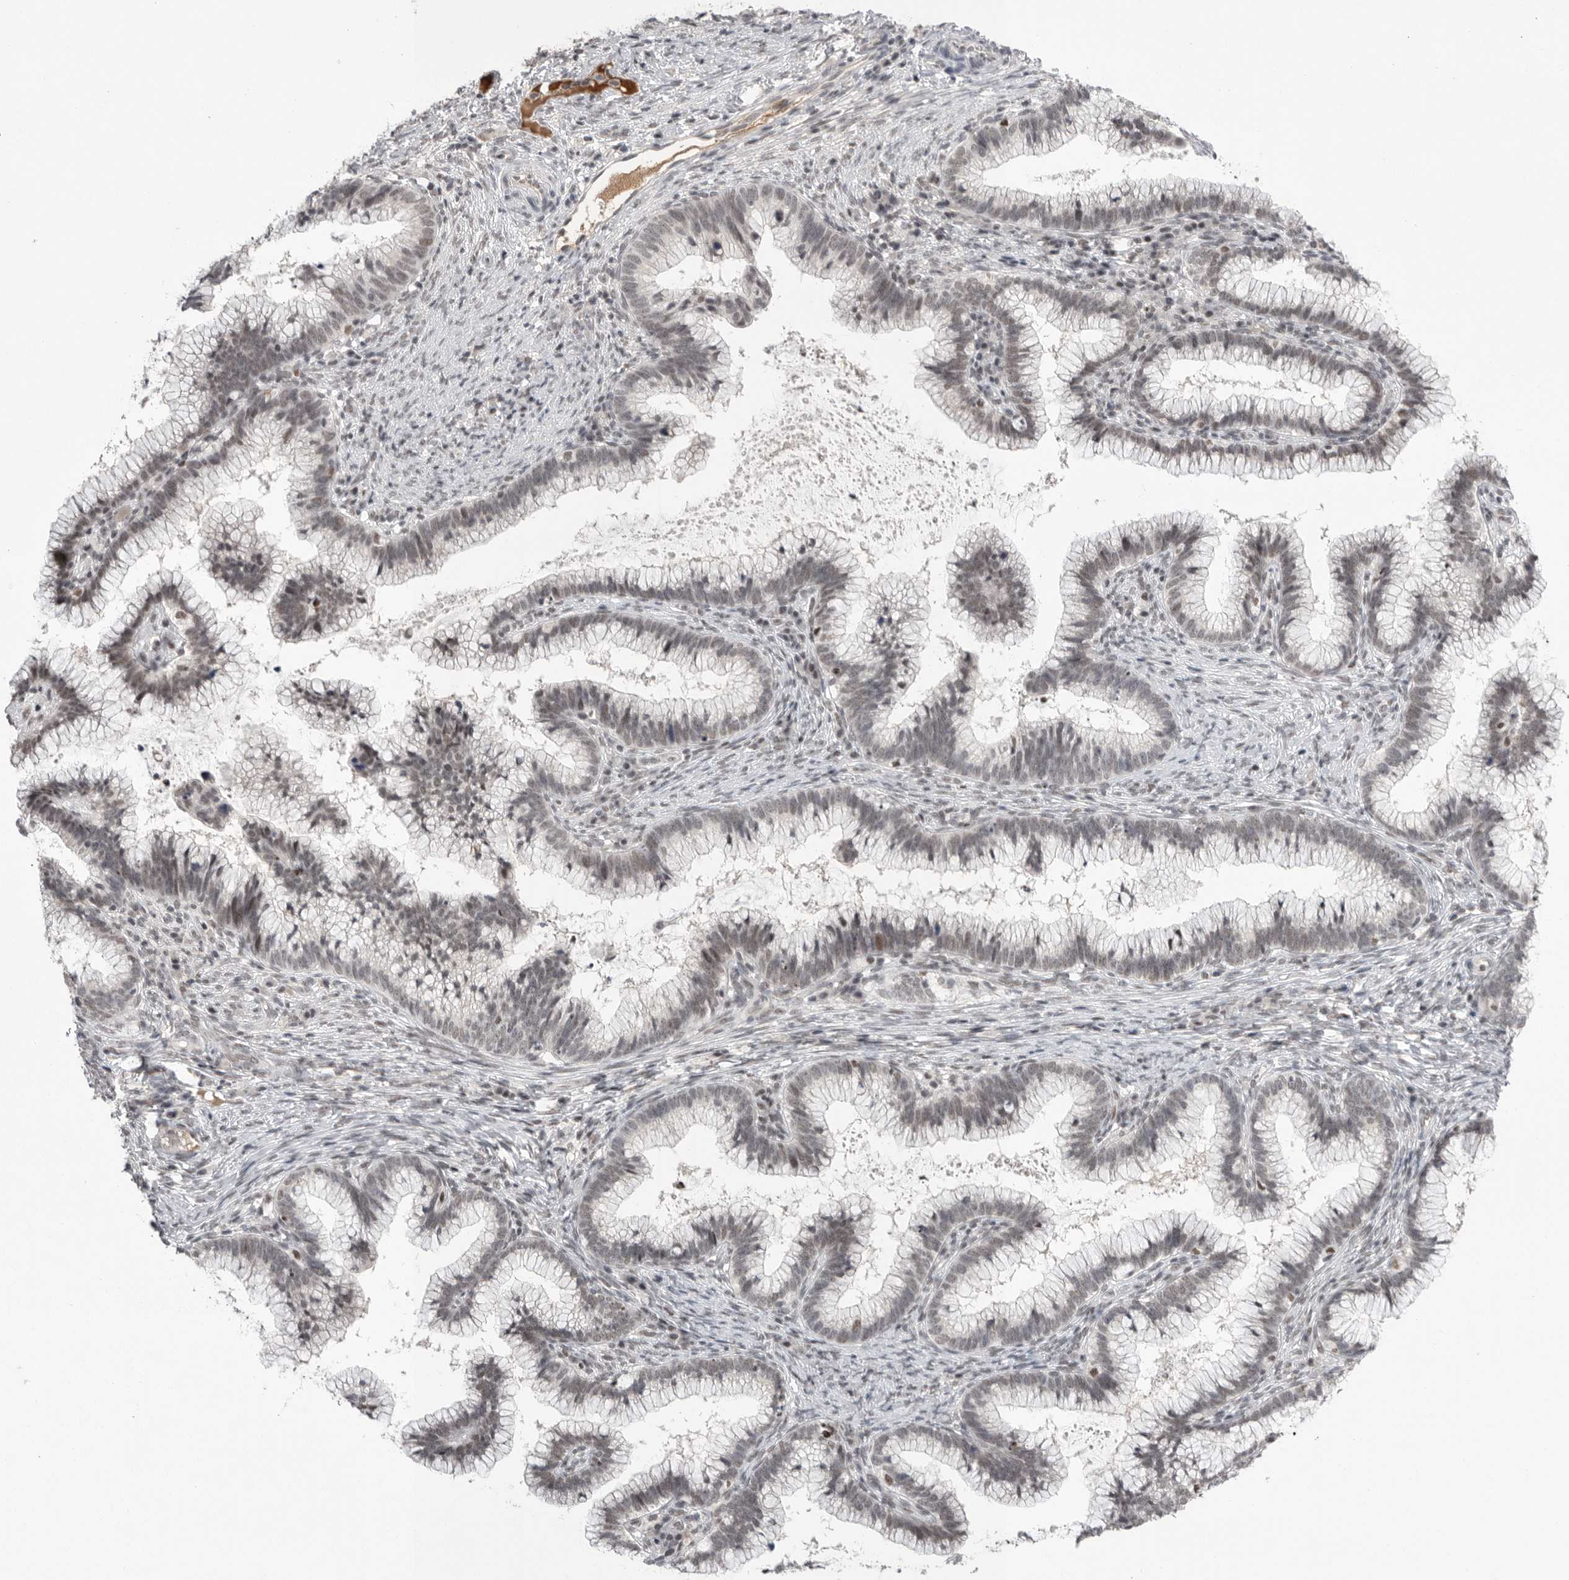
{"staining": {"intensity": "negative", "quantity": "none", "location": "none"}, "tissue": "cervical cancer", "cell_type": "Tumor cells", "image_type": "cancer", "snomed": [{"axis": "morphology", "description": "Adenocarcinoma, NOS"}, {"axis": "topography", "description": "Cervix"}], "caption": "Adenocarcinoma (cervical) was stained to show a protein in brown. There is no significant expression in tumor cells.", "gene": "POU5F1", "patient": {"sex": "female", "age": 36}}